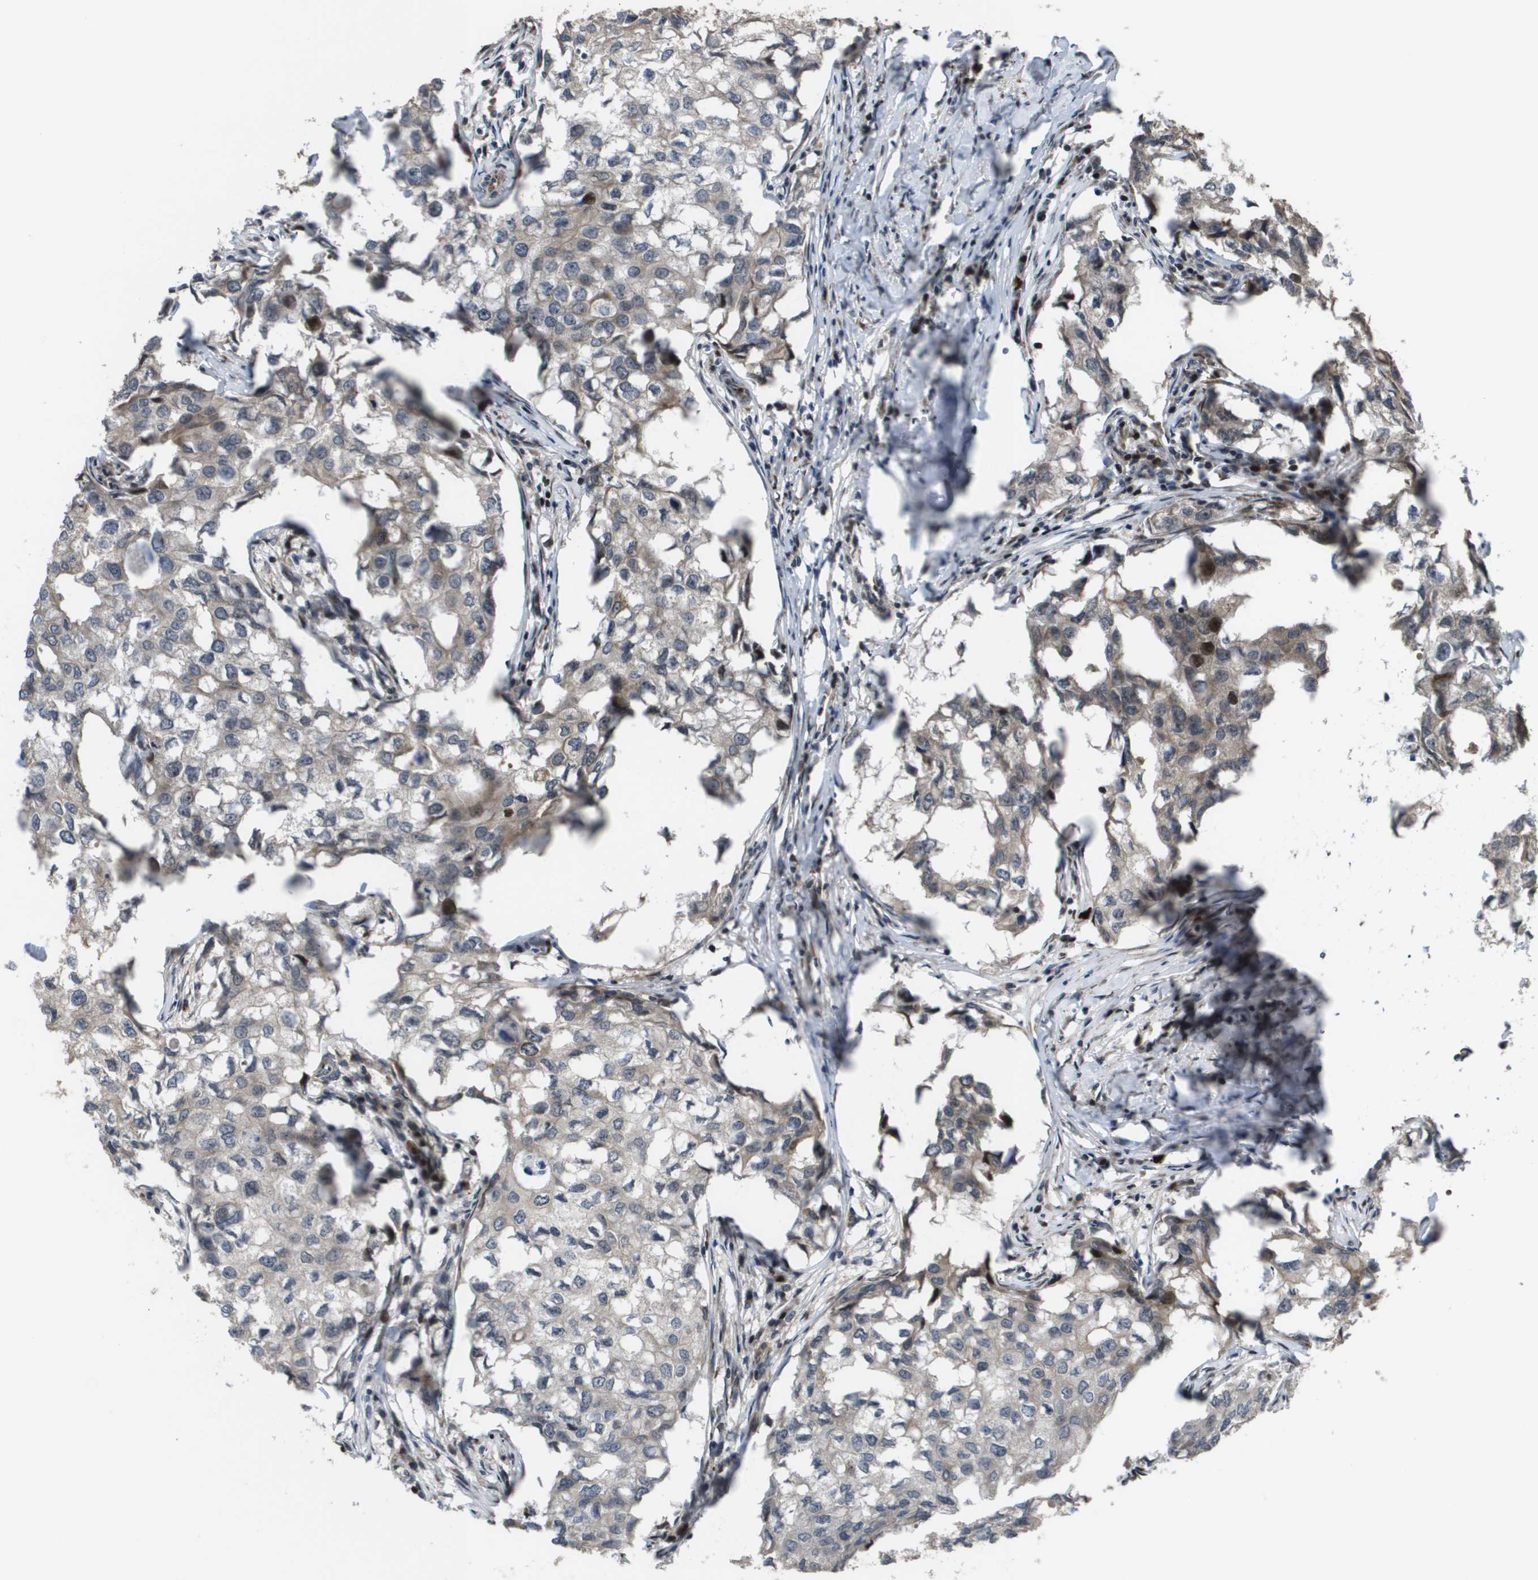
{"staining": {"intensity": "strong", "quantity": "<25%", "location": "nuclear"}, "tissue": "breast cancer", "cell_type": "Tumor cells", "image_type": "cancer", "snomed": [{"axis": "morphology", "description": "Duct carcinoma"}, {"axis": "topography", "description": "Breast"}], "caption": "Immunohistochemistry of human breast intraductal carcinoma exhibits medium levels of strong nuclear expression in approximately <25% of tumor cells.", "gene": "AXIN2", "patient": {"sex": "female", "age": 27}}